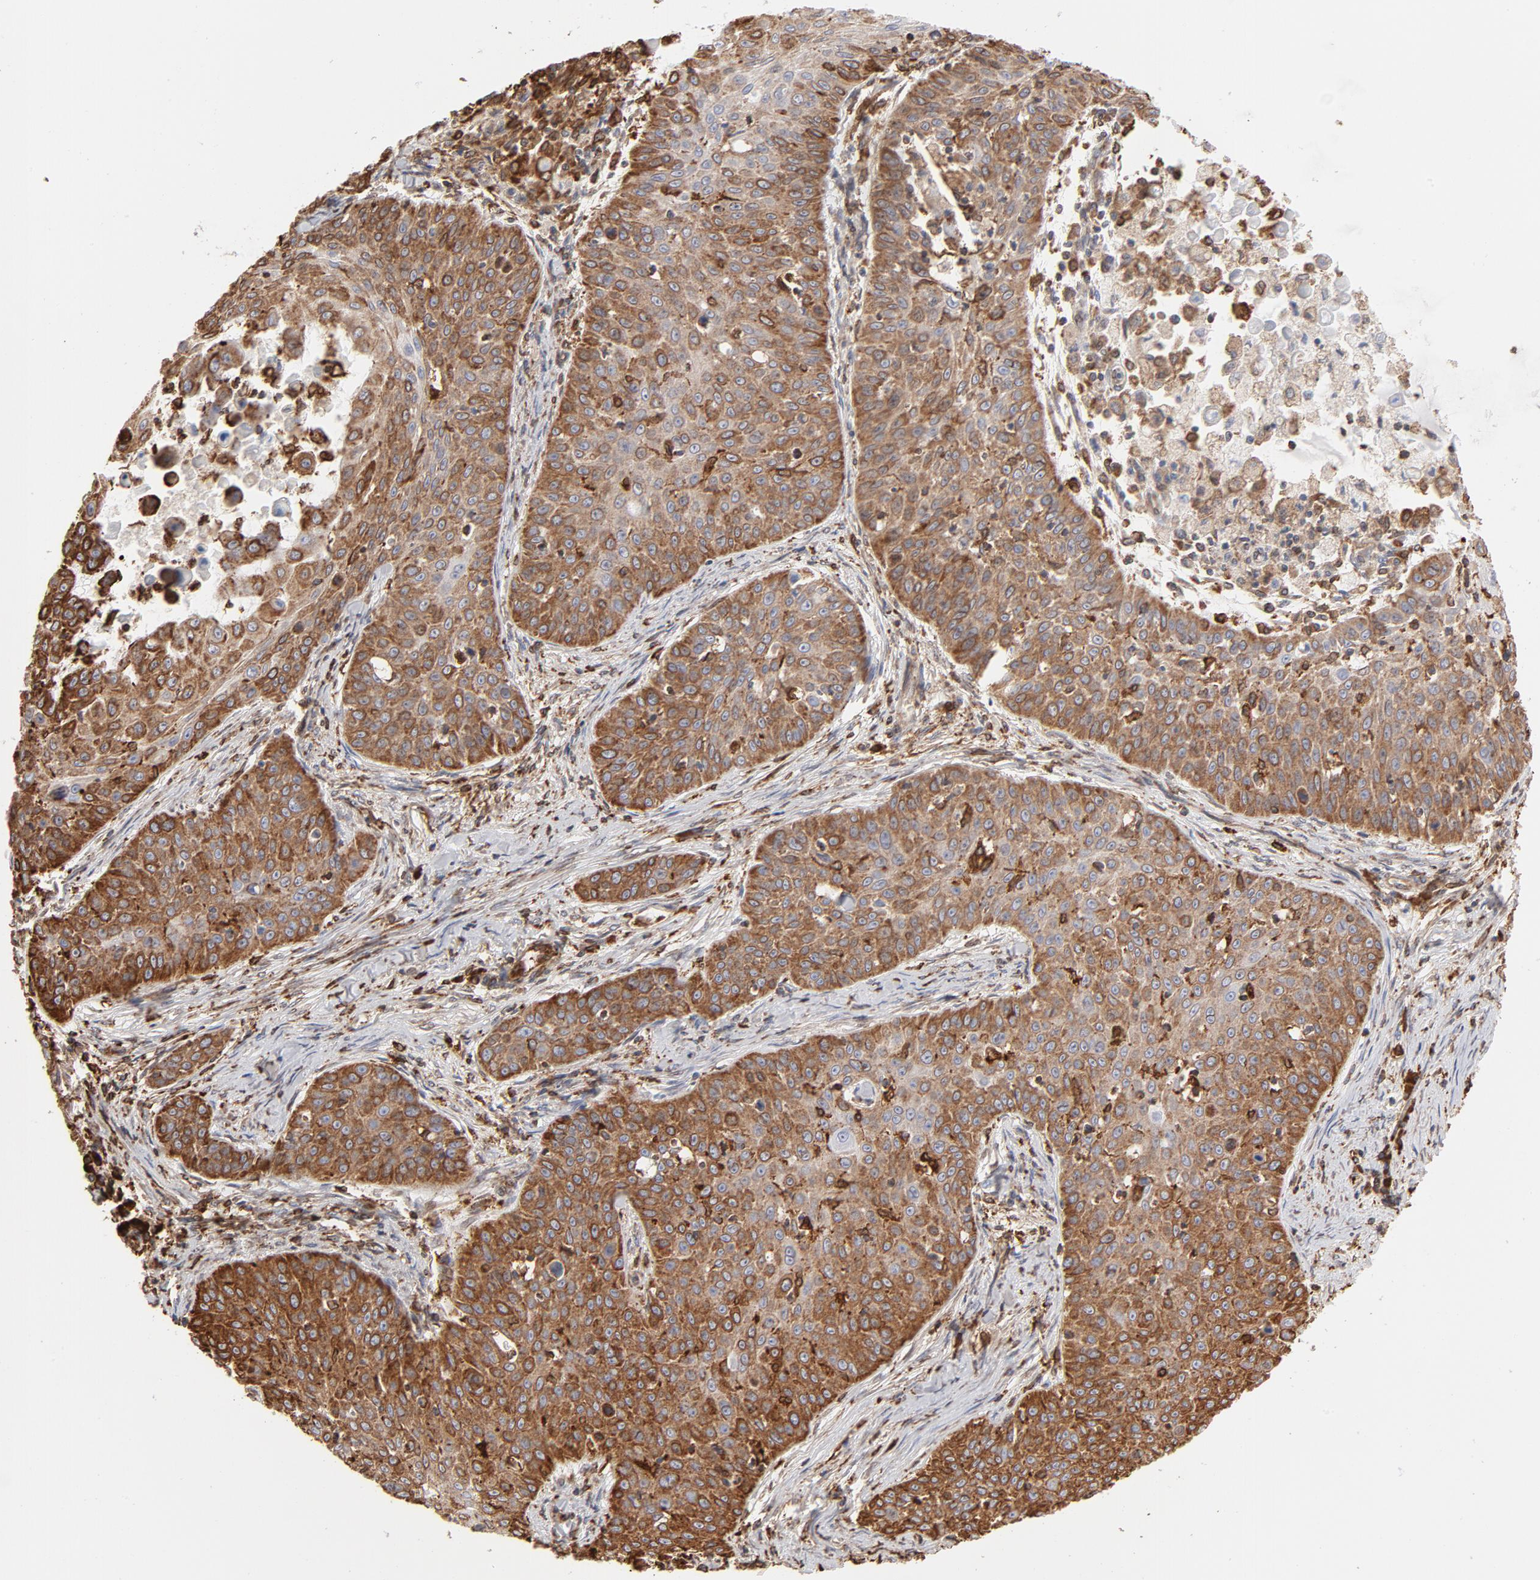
{"staining": {"intensity": "strong", "quantity": ">75%", "location": "cytoplasmic/membranous"}, "tissue": "skin cancer", "cell_type": "Tumor cells", "image_type": "cancer", "snomed": [{"axis": "morphology", "description": "Squamous cell carcinoma, NOS"}, {"axis": "topography", "description": "Skin"}], "caption": "Skin cancer (squamous cell carcinoma) stained for a protein (brown) displays strong cytoplasmic/membranous positive staining in approximately >75% of tumor cells.", "gene": "CANX", "patient": {"sex": "male", "age": 82}}